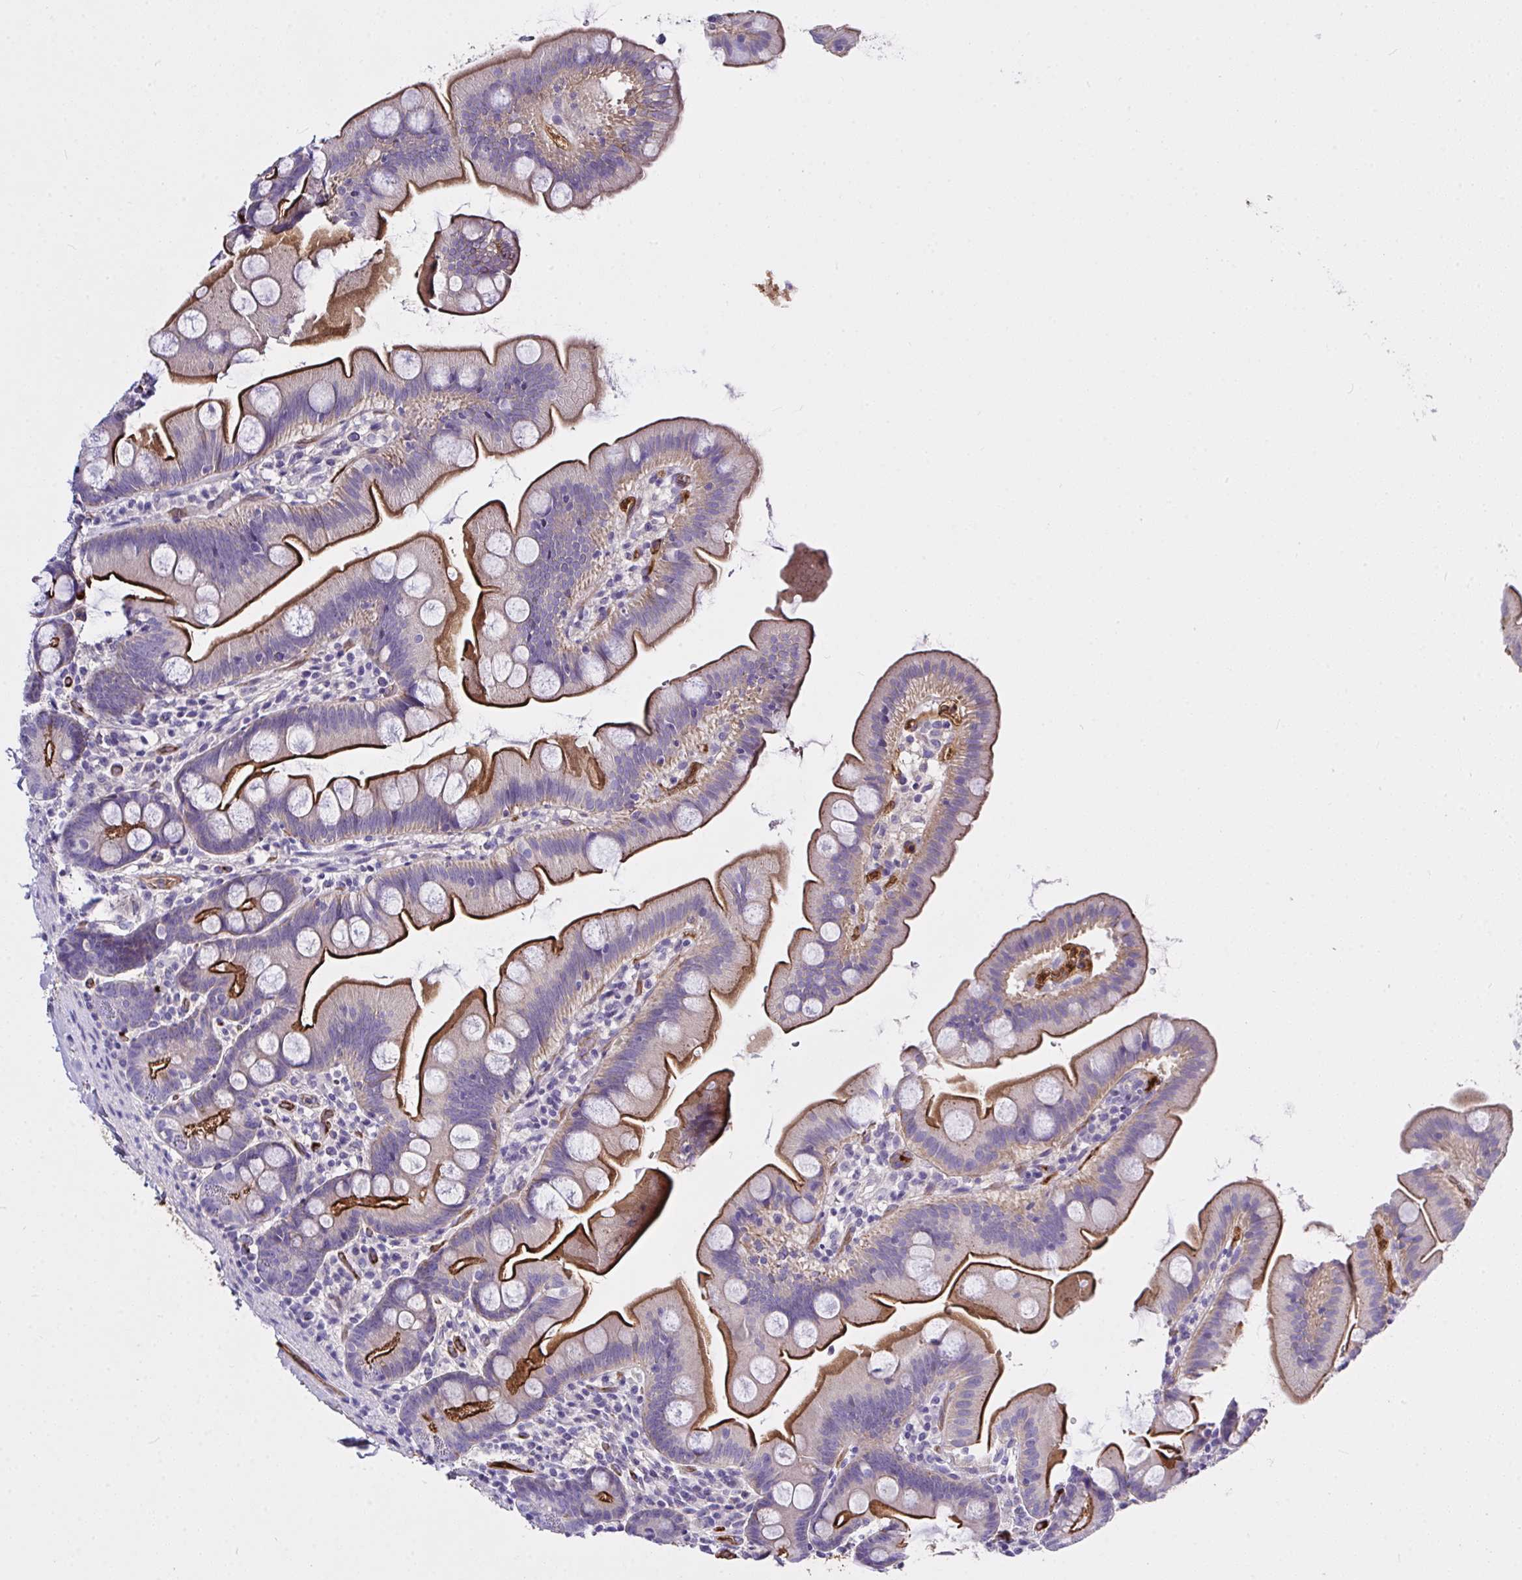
{"staining": {"intensity": "strong", "quantity": ">75%", "location": "cytoplasmic/membranous"}, "tissue": "small intestine", "cell_type": "Glandular cells", "image_type": "normal", "snomed": [{"axis": "morphology", "description": "Normal tissue, NOS"}, {"axis": "topography", "description": "Small intestine"}], "caption": "Benign small intestine displays strong cytoplasmic/membranous positivity in approximately >75% of glandular cells.", "gene": "ZNF813", "patient": {"sex": "female", "age": 68}}